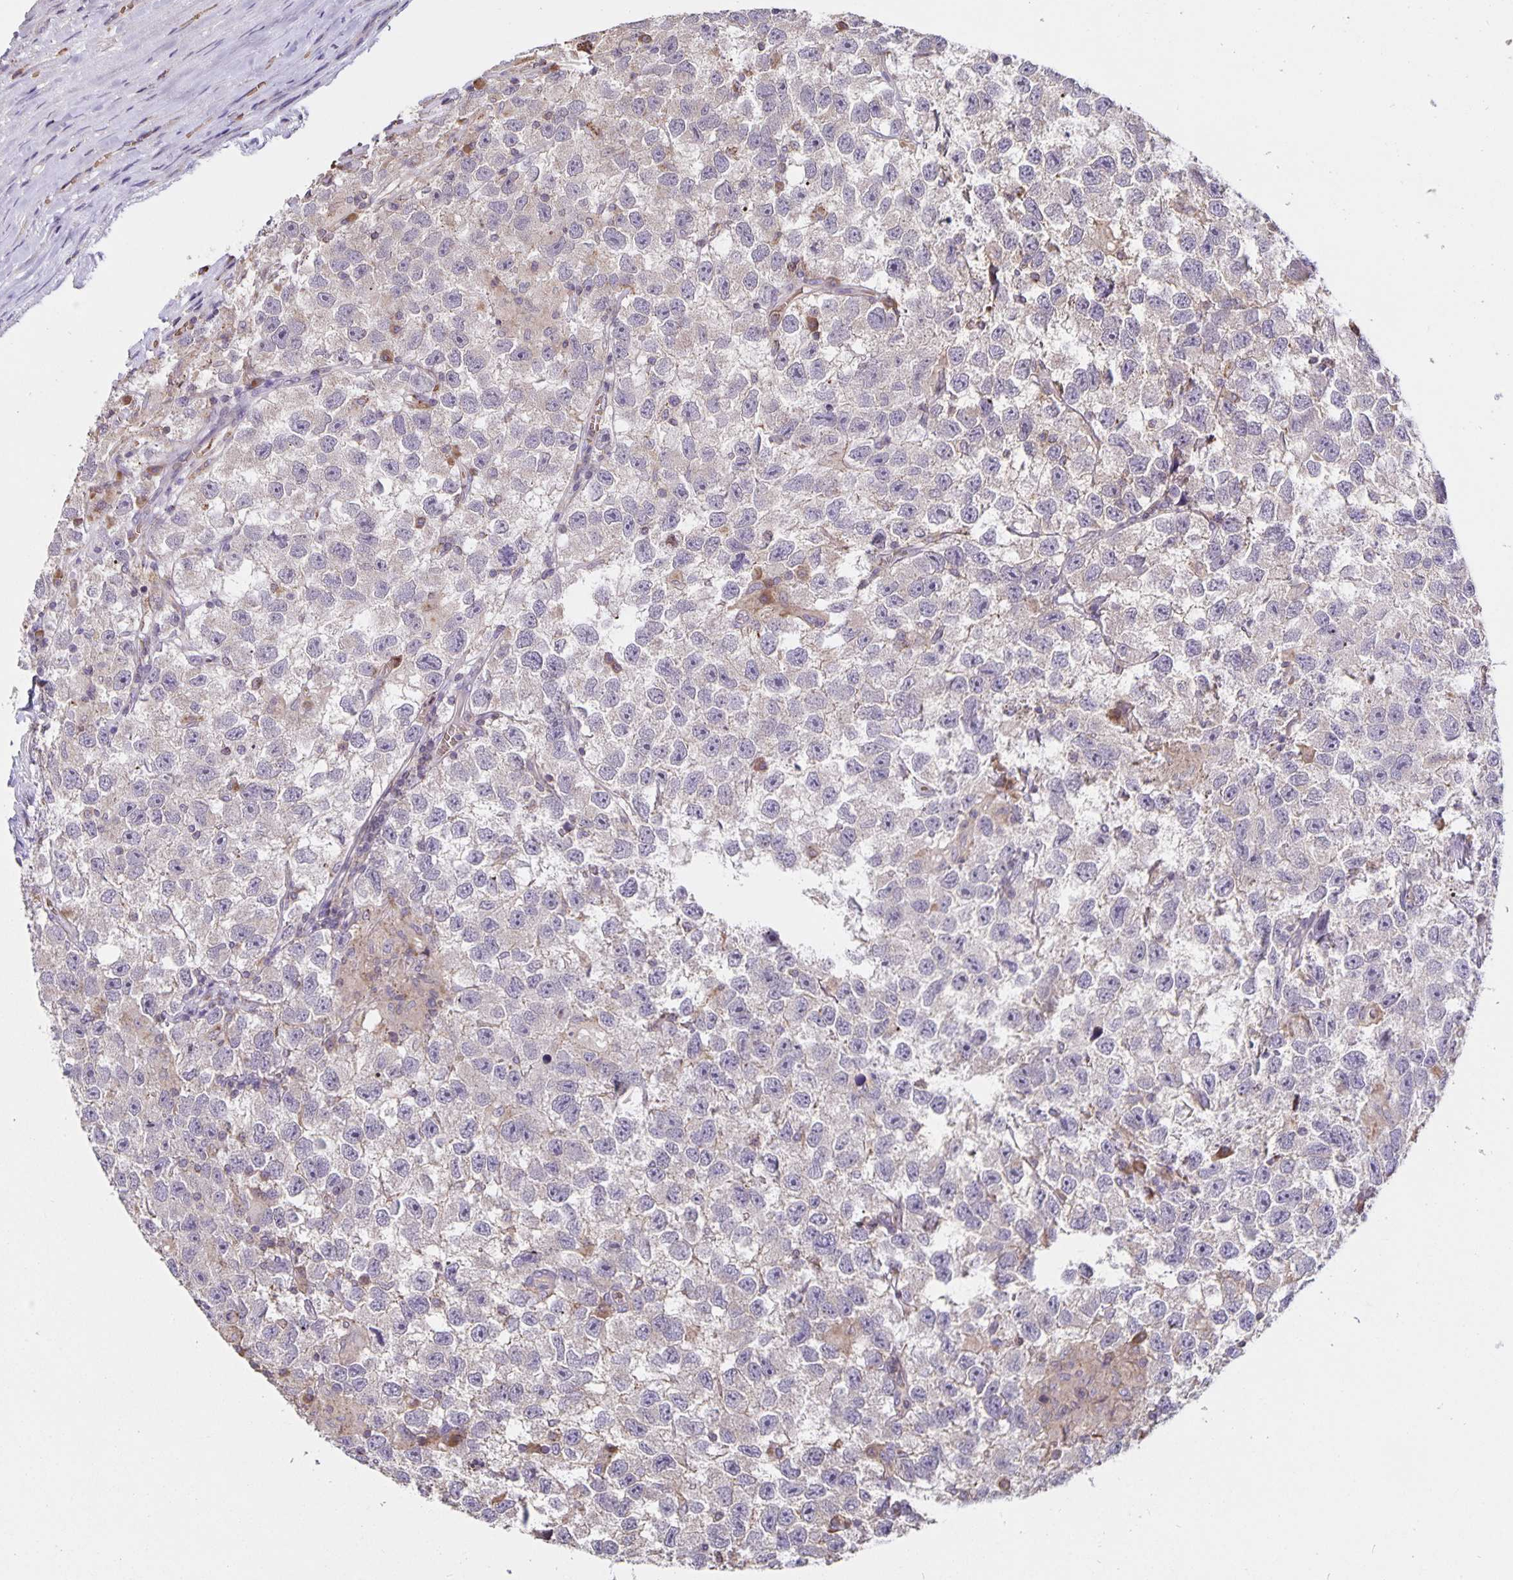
{"staining": {"intensity": "negative", "quantity": "none", "location": "none"}, "tissue": "testis cancer", "cell_type": "Tumor cells", "image_type": "cancer", "snomed": [{"axis": "morphology", "description": "Seminoma, NOS"}, {"axis": "topography", "description": "Testis"}], "caption": "The immunohistochemistry (IHC) photomicrograph has no significant positivity in tumor cells of testis cancer tissue.", "gene": "TMEM71", "patient": {"sex": "male", "age": 26}}